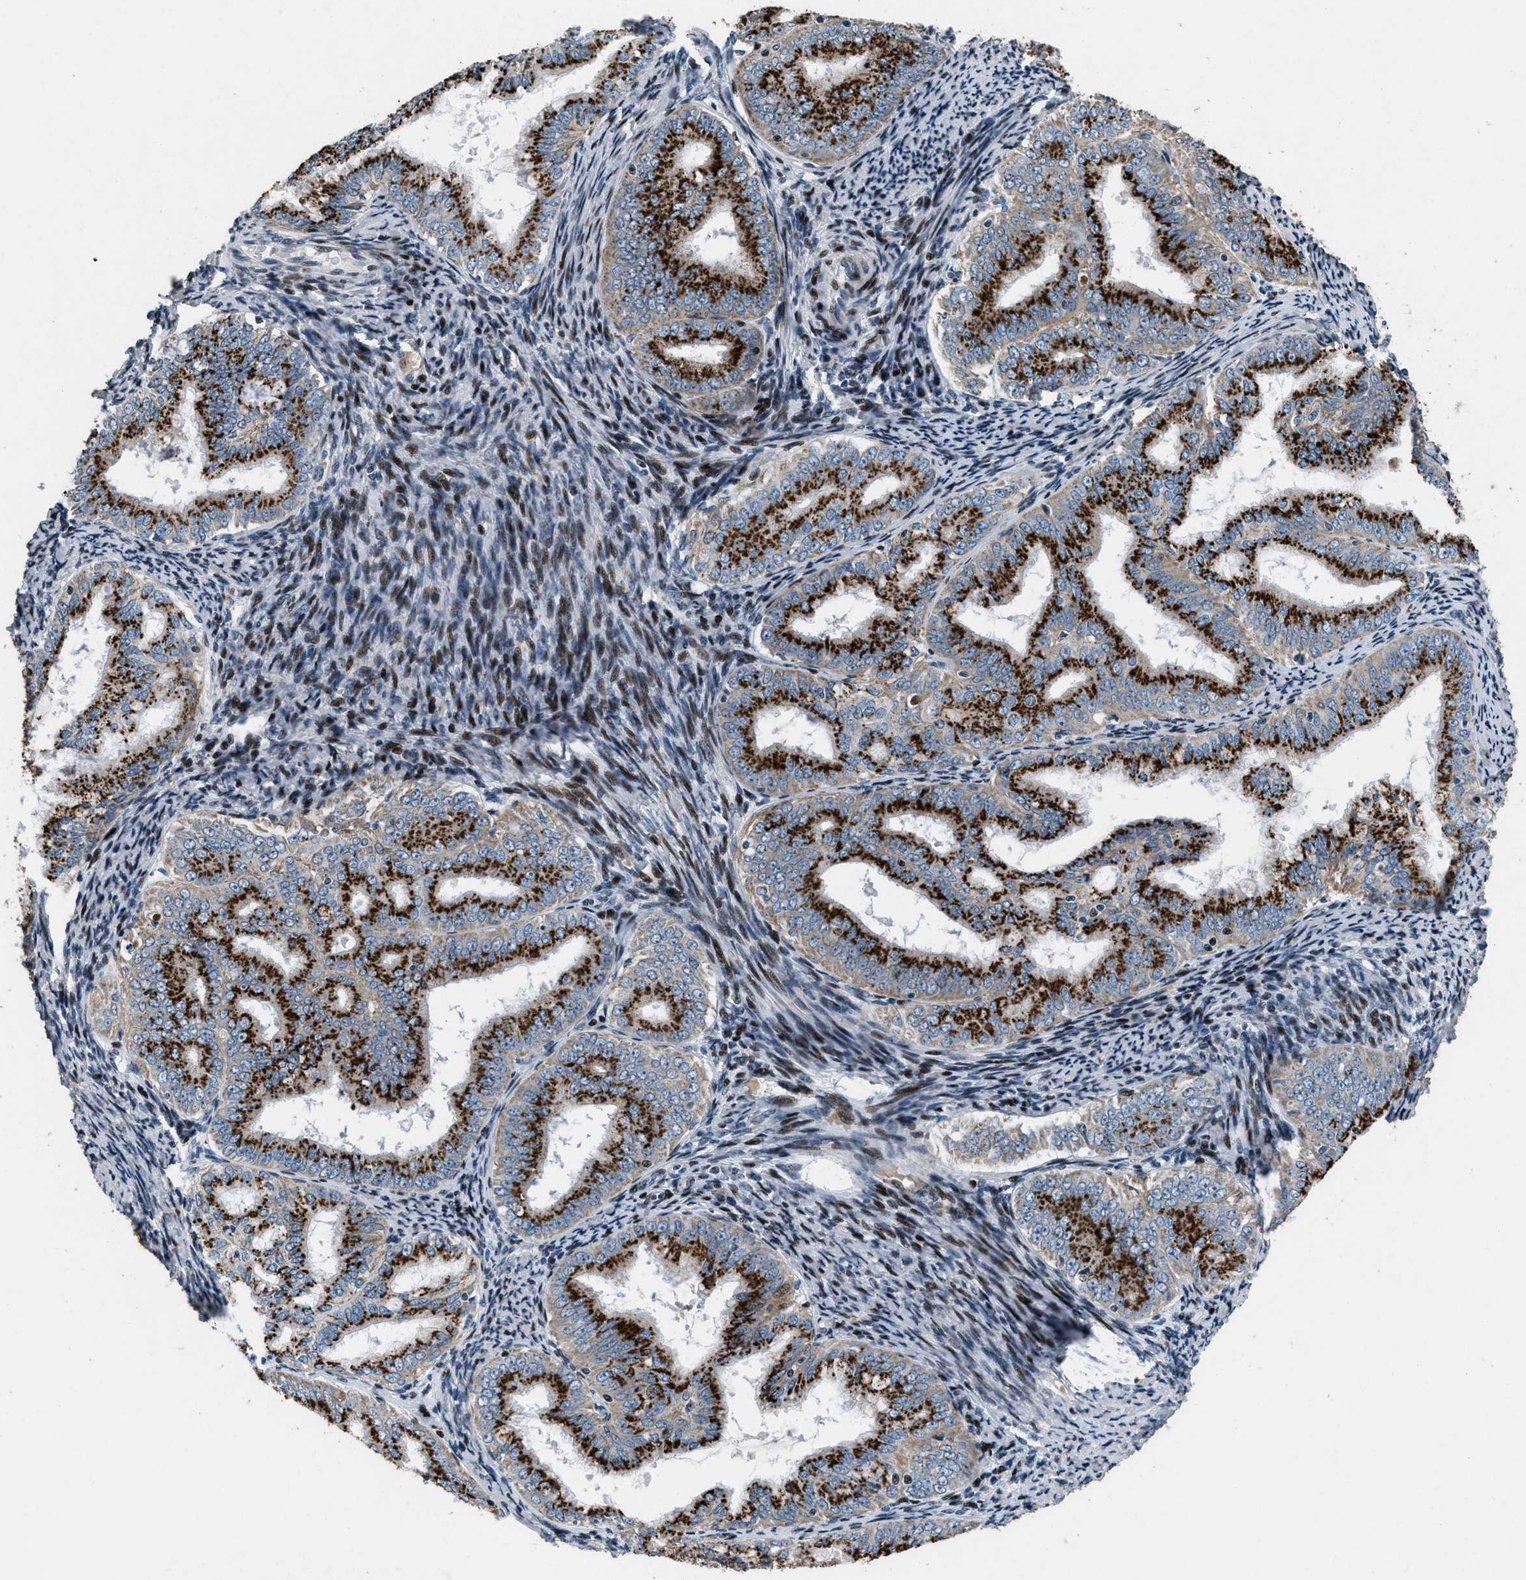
{"staining": {"intensity": "strong", "quantity": ">75%", "location": "cytoplasmic/membranous"}, "tissue": "endometrial cancer", "cell_type": "Tumor cells", "image_type": "cancer", "snomed": [{"axis": "morphology", "description": "Adenocarcinoma, NOS"}, {"axis": "topography", "description": "Endometrium"}], "caption": "A brown stain shows strong cytoplasmic/membranous positivity of a protein in endometrial cancer tumor cells.", "gene": "GPC6", "patient": {"sex": "female", "age": 63}}